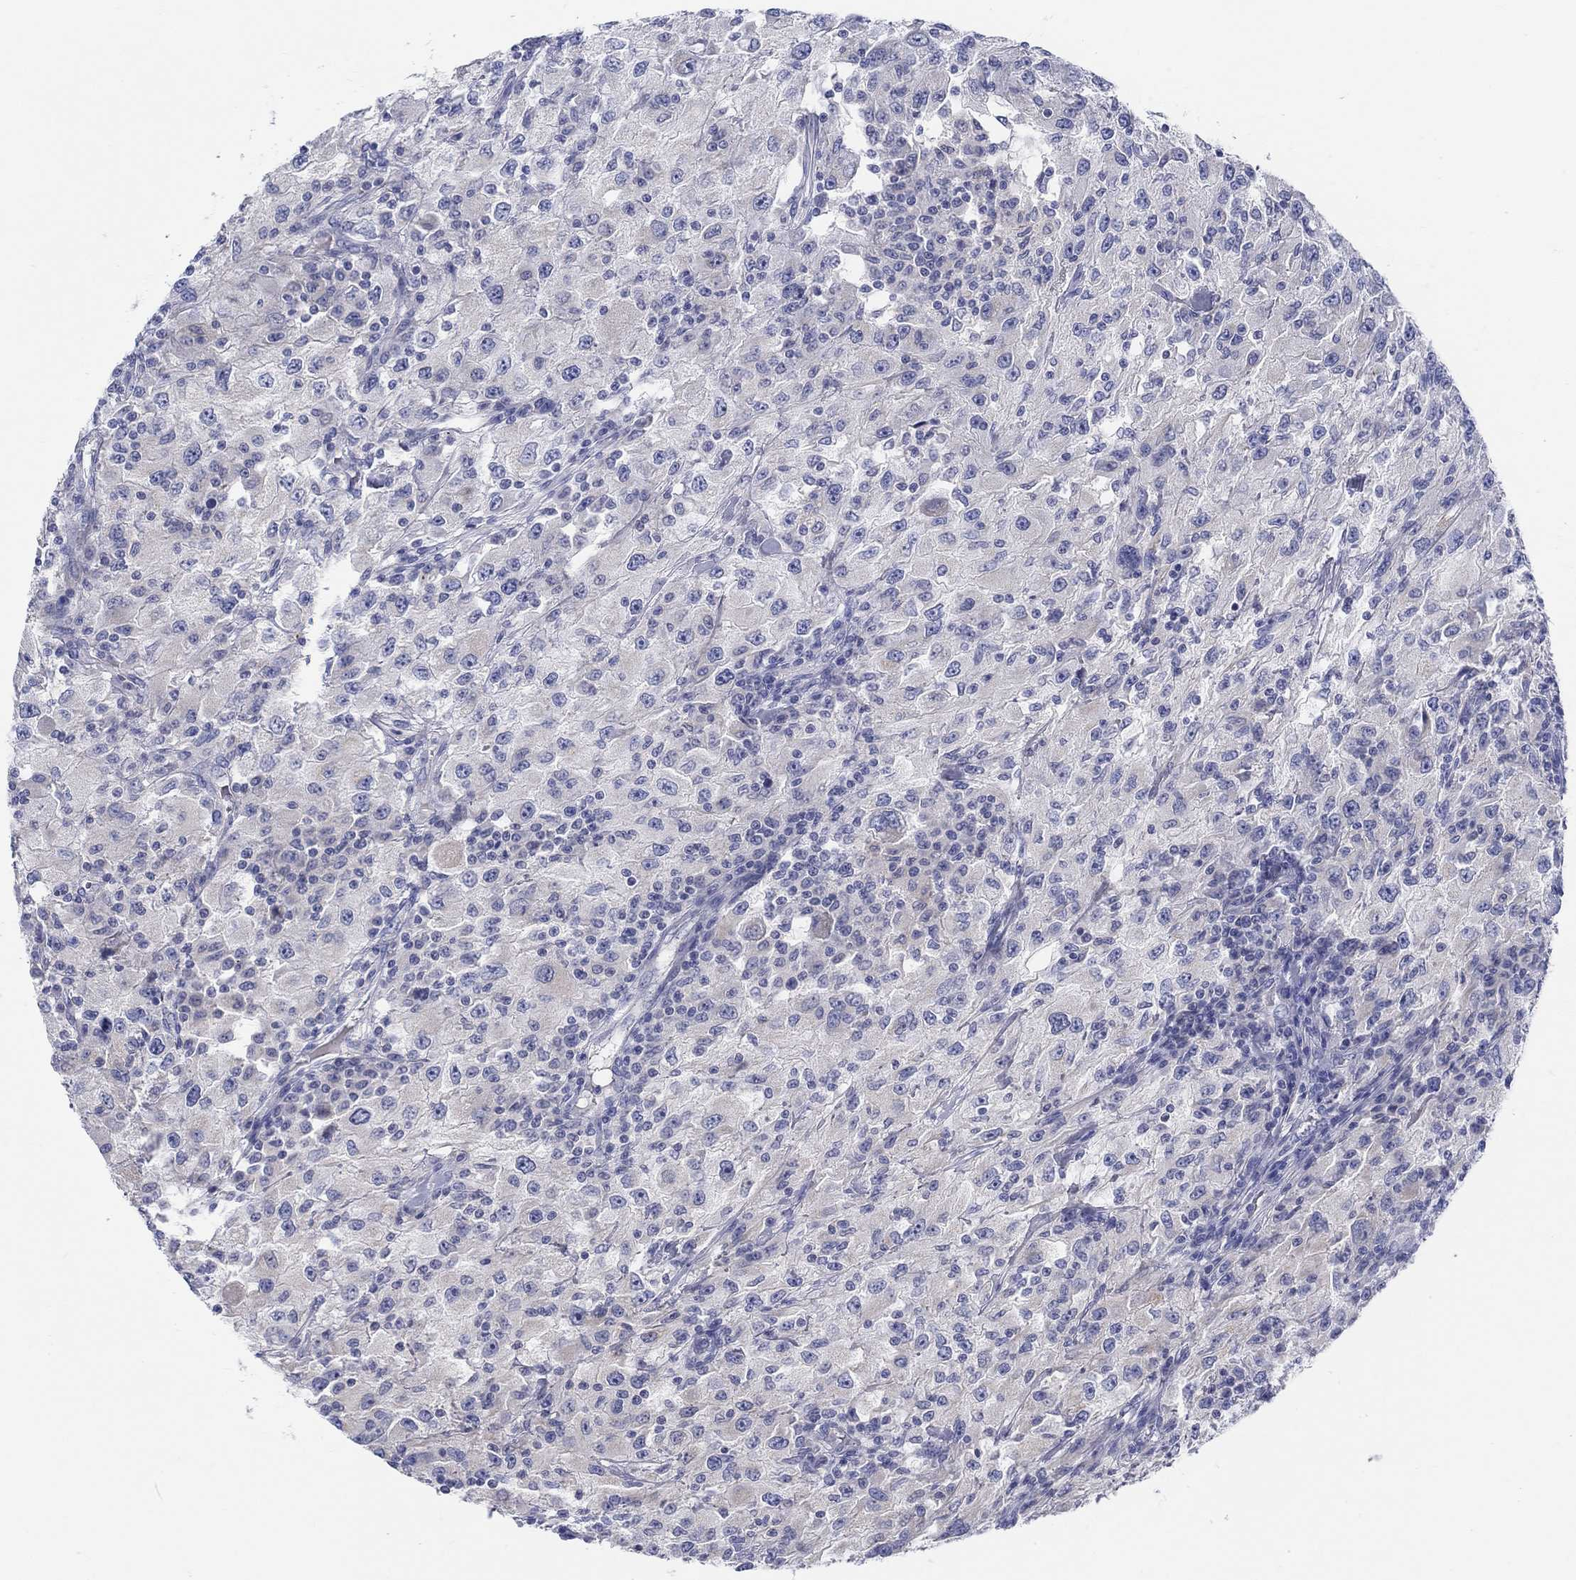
{"staining": {"intensity": "negative", "quantity": "none", "location": "none"}, "tissue": "renal cancer", "cell_type": "Tumor cells", "image_type": "cancer", "snomed": [{"axis": "morphology", "description": "Adenocarcinoma, NOS"}, {"axis": "topography", "description": "Kidney"}], "caption": "Immunohistochemistry of human renal adenocarcinoma shows no expression in tumor cells.", "gene": "HAPLN4", "patient": {"sex": "female", "age": 67}}